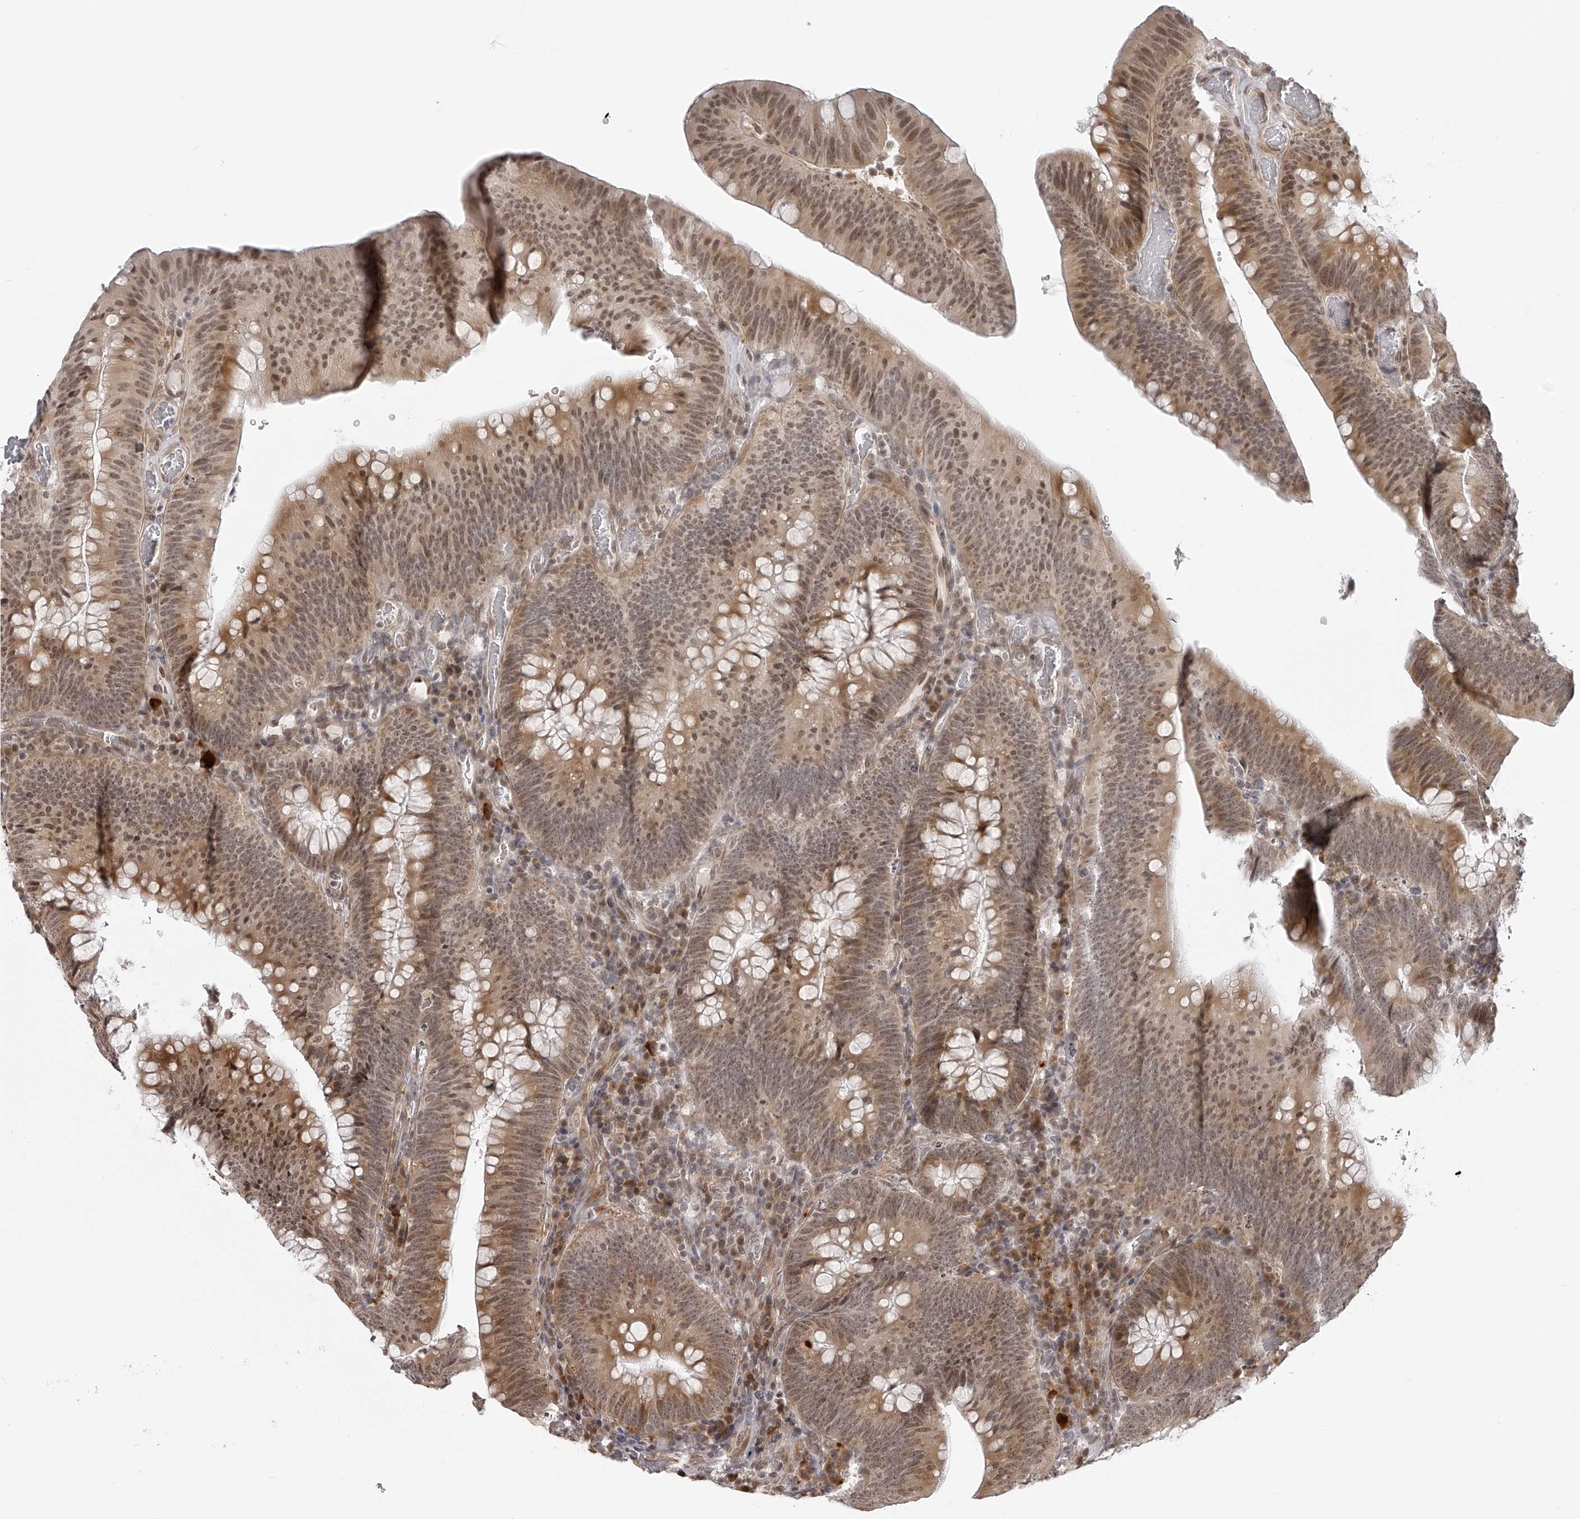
{"staining": {"intensity": "moderate", "quantity": ">75%", "location": "cytoplasmic/membranous,nuclear"}, "tissue": "colorectal cancer", "cell_type": "Tumor cells", "image_type": "cancer", "snomed": [{"axis": "morphology", "description": "Normal tissue, NOS"}, {"axis": "topography", "description": "Colon"}], "caption": "Immunohistochemical staining of human colorectal cancer exhibits medium levels of moderate cytoplasmic/membranous and nuclear positivity in about >75% of tumor cells.", "gene": "ODF2L", "patient": {"sex": "female", "age": 82}}